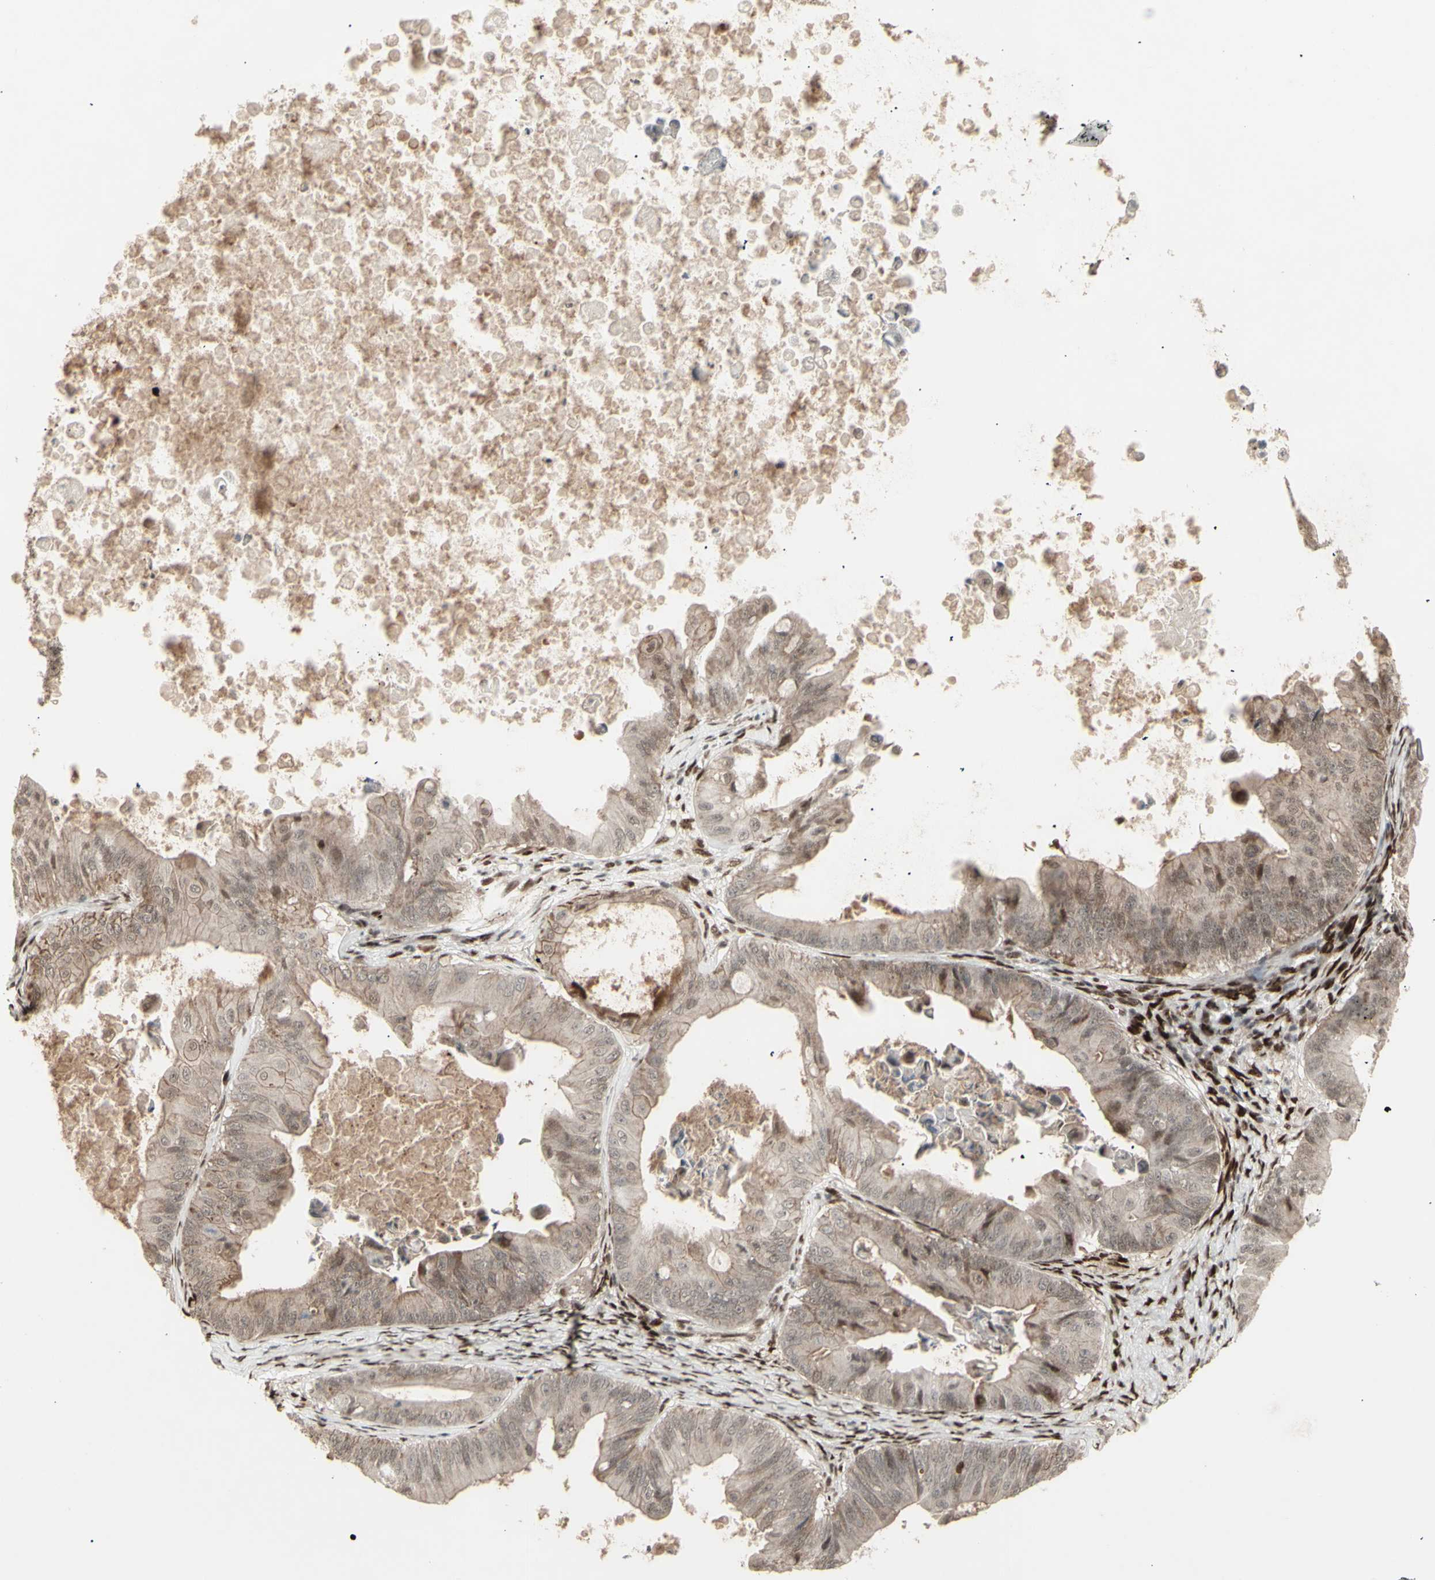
{"staining": {"intensity": "moderate", "quantity": ">75%", "location": "cytoplasmic/membranous,nuclear"}, "tissue": "ovarian cancer", "cell_type": "Tumor cells", "image_type": "cancer", "snomed": [{"axis": "morphology", "description": "Cystadenocarcinoma, mucinous, NOS"}, {"axis": "topography", "description": "Ovary"}], "caption": "Protein analysis of ovarian cancer tissue exhibits moderate cytoplasmic/membranous and nuclear positivity in approximately >75% of tumor cells.", "gene": "CBX1", "patient": {"sex": "female", "age": 37}}